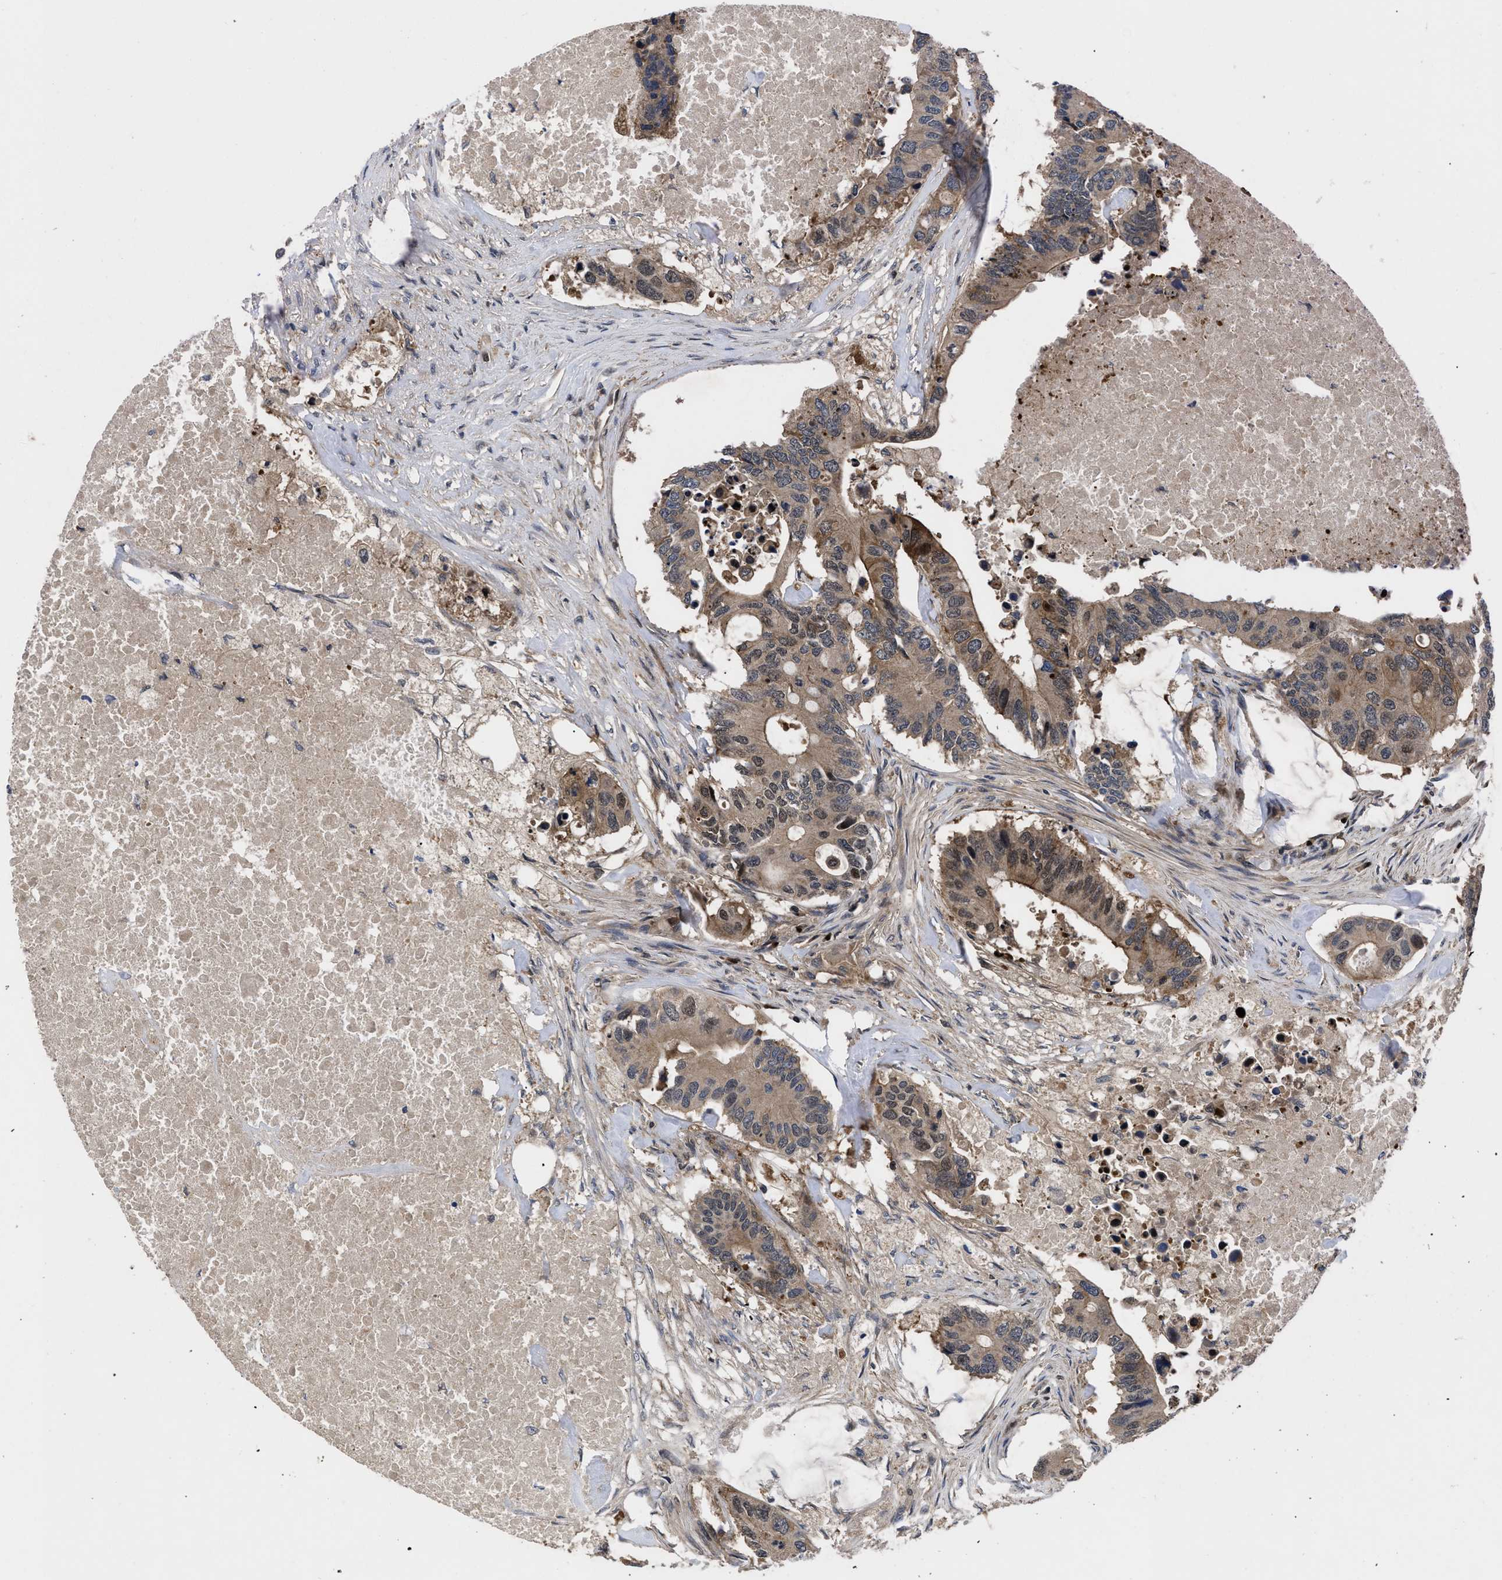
{"staining": {"intensity": "moderate", "quantity": ">75%", "location": "cytoplasmic/membranous"}, "tissue": "colorectal cancer", "cell_type": "Tumor cells", "image_type": "cancer", "snomed": [{"axis": "morphology", "description": "Adenocarcinoma, NOS"}, {"axis": "topography", "description": "Colon"}], "caption": "DAB immunohistochemical staining of colorectal cancer exhibits moderate cytoplasmic/membranous protein positivity in about >75% of tumor cells.", "gene": "FAM200A", "patient": {"sex": "male", "age": 71}}